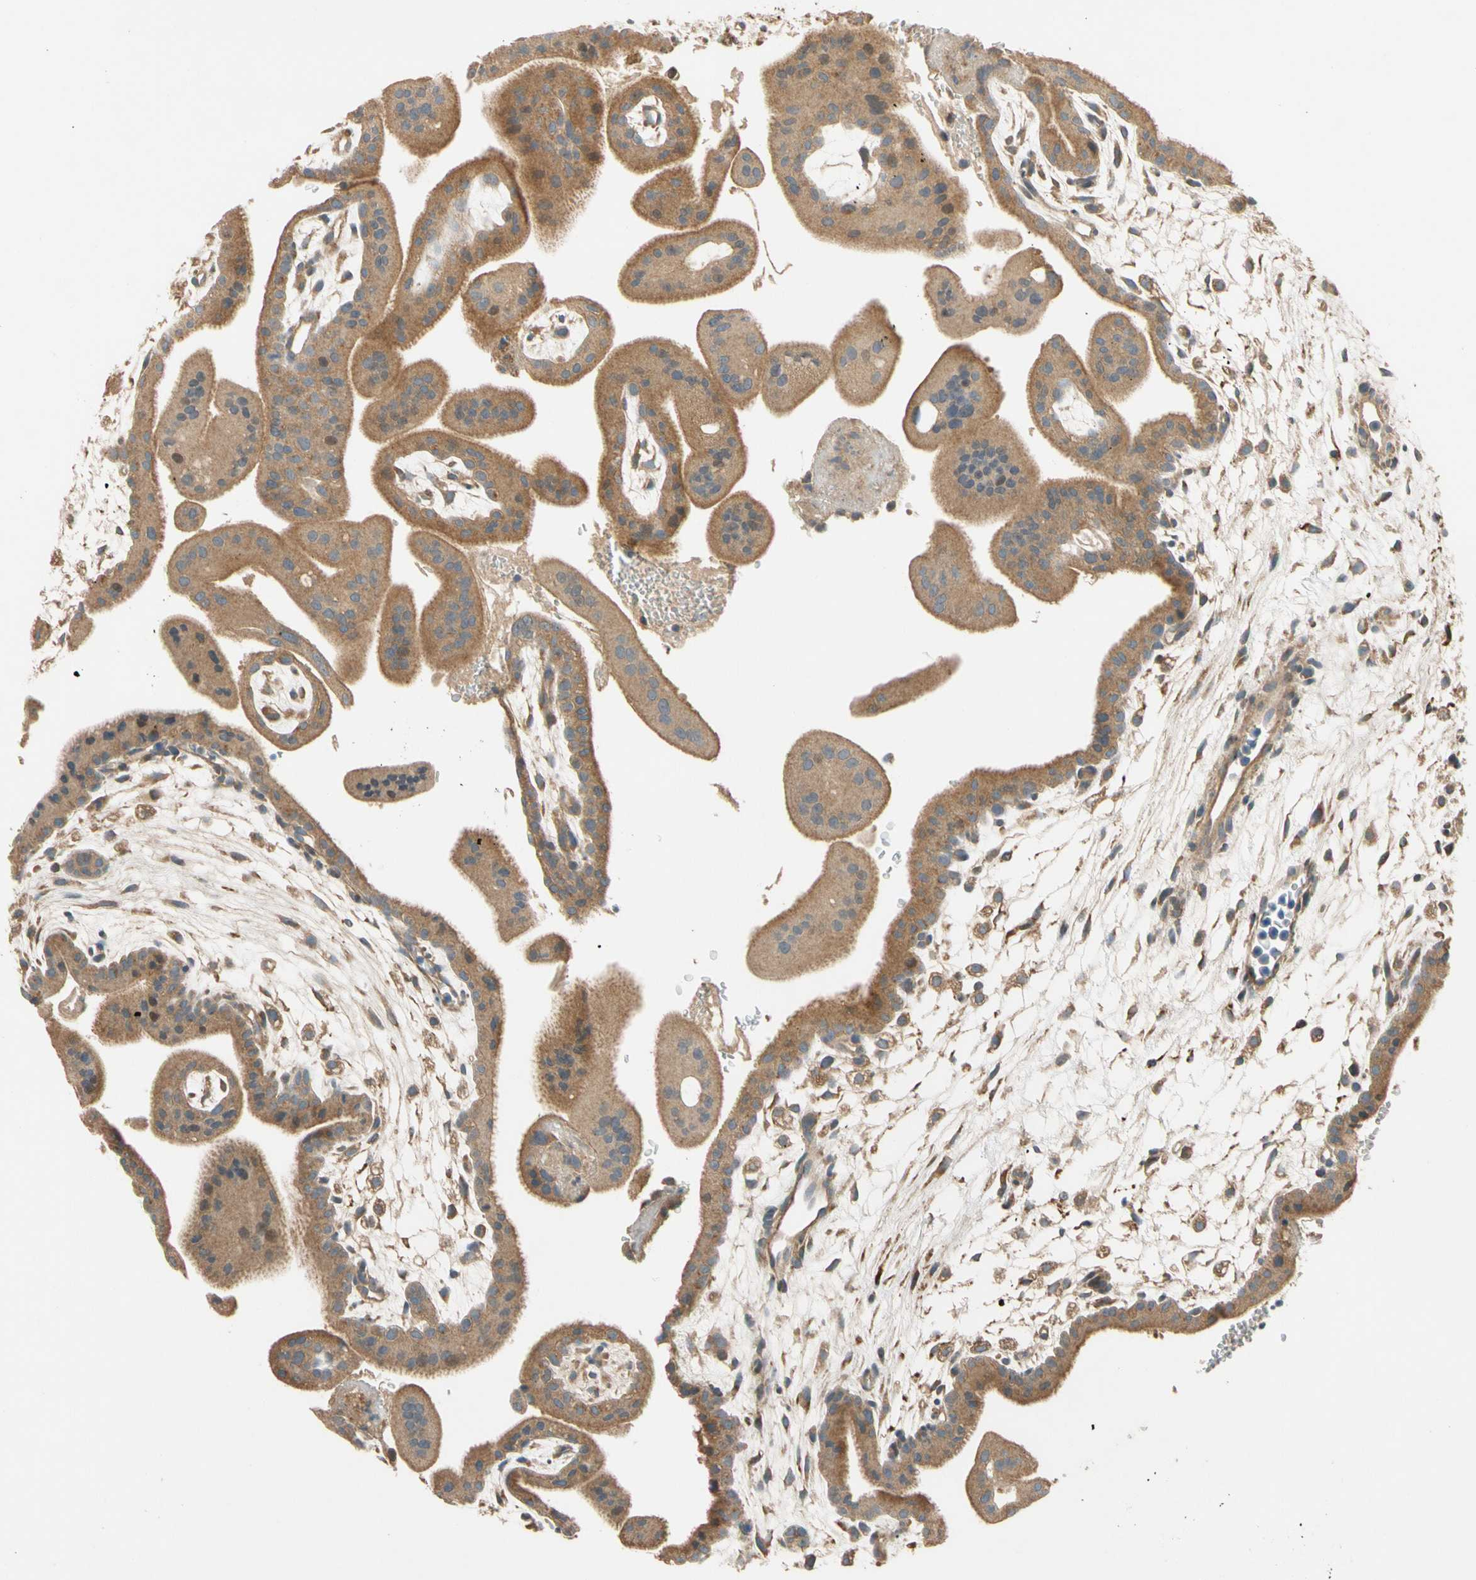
{"staining": {"intensity": "weak", "quantity": ">75%", "location": "cytoplasmic/membranous"}, "tissue": "placenta", "cell_type": "Decidual cells", "image_type": "normal", "snomed": [{"axis": "morphology", "description": "Normal tissue, NOS"}, {"axis": "topography", "description": "Placenta"}], "caption": "A low amount of weak cytoplasmic/membranous staining is appreciated in about >75% of decidual cells in benign placenta.", "gene": "USP12", "patient": {"sex": "female", "age": 35}}